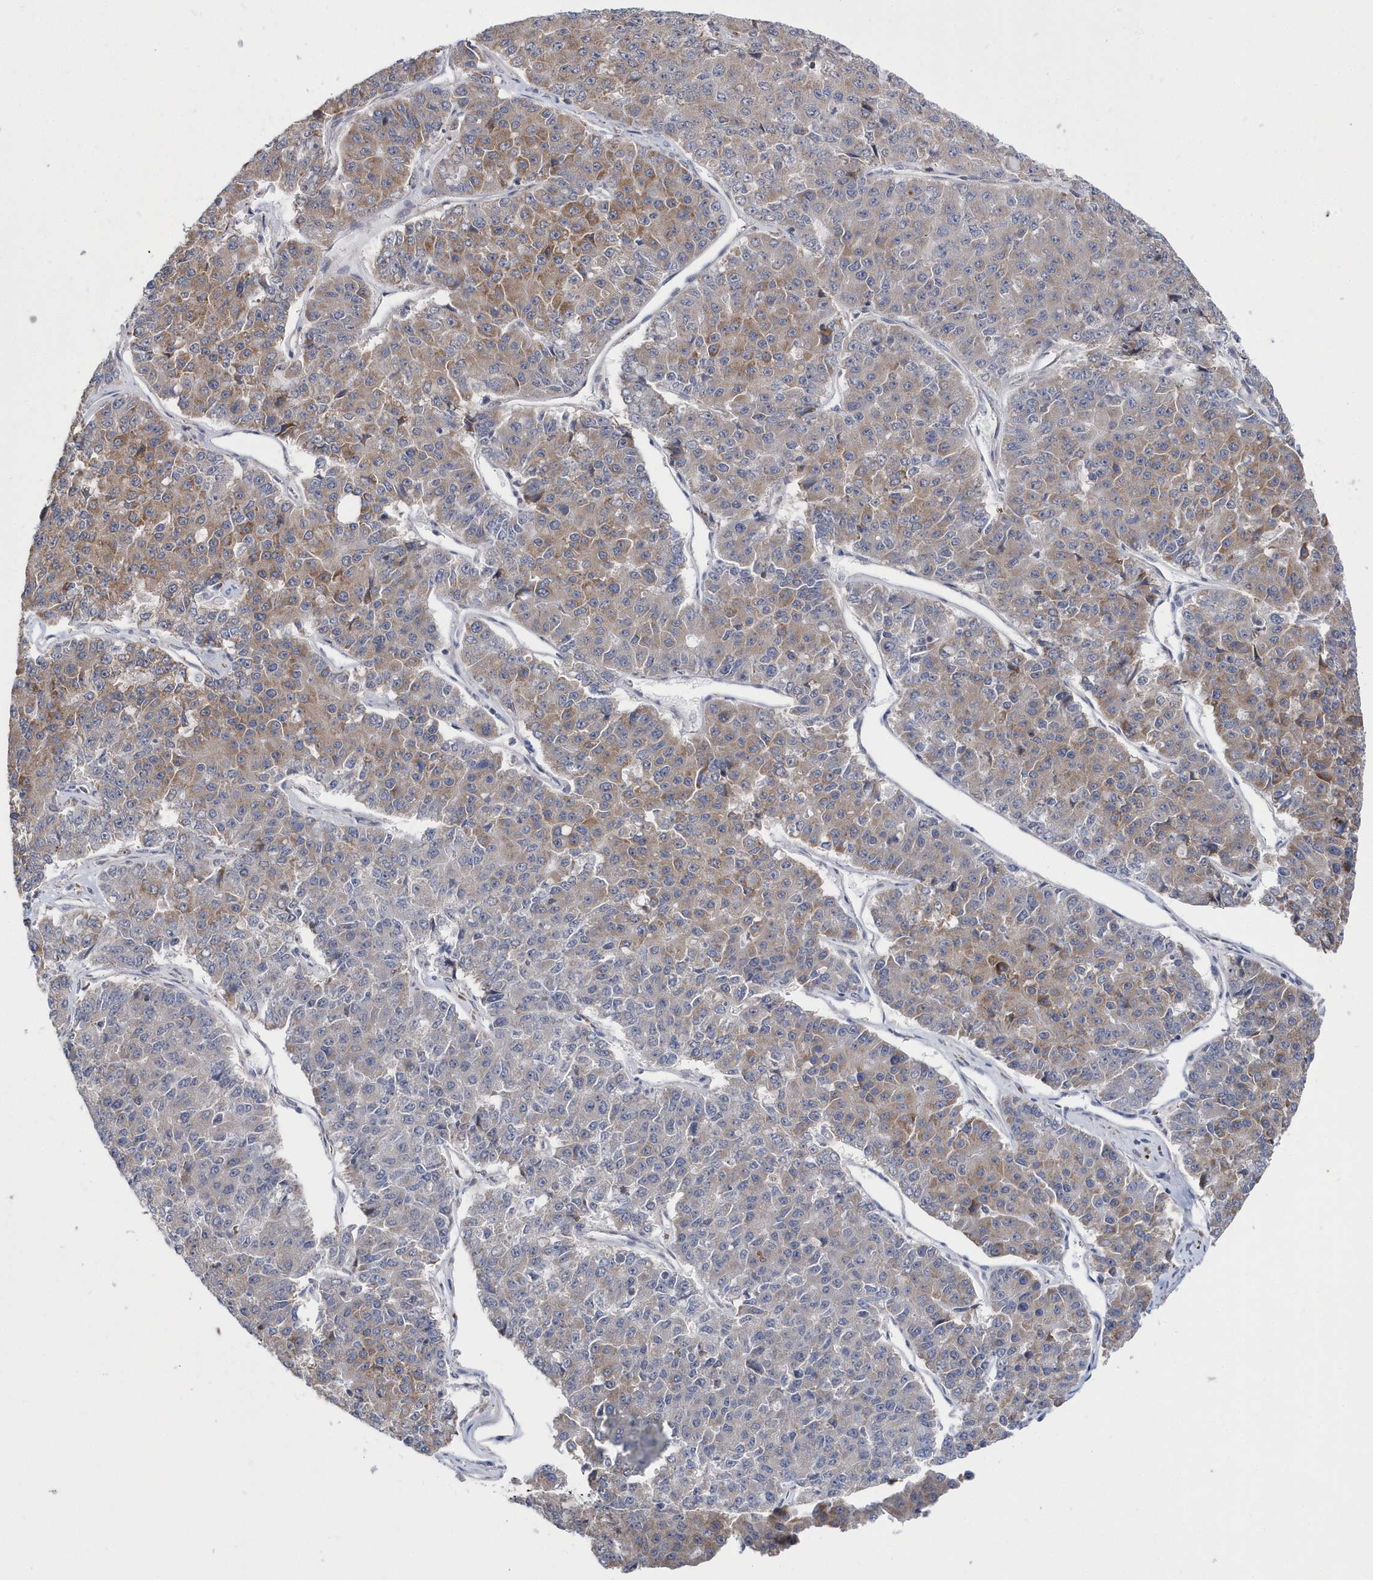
{"staining": {"intensity": "weak", "quantity": "25%-75%", "location": "cytoplasmic/membranous"}, "tissue": "pancreatic cancer", "cell_type": "Tumor cells", "image_type": "cancer", "snomed": [{"axis": "morphology", "description": "Adenocarcinoma, NOS"}, {"axis": "topography", "description": "Pancreas"}], "caption": "This is an image of immunohistochemistry (IHC) staining of pancreatic adenocarcinoma, which shows weak expression in the cytoplasmic/membranous of tumor cells.", "gene": "SPATA5", "patient": {"sex": "male", "age": 50}}